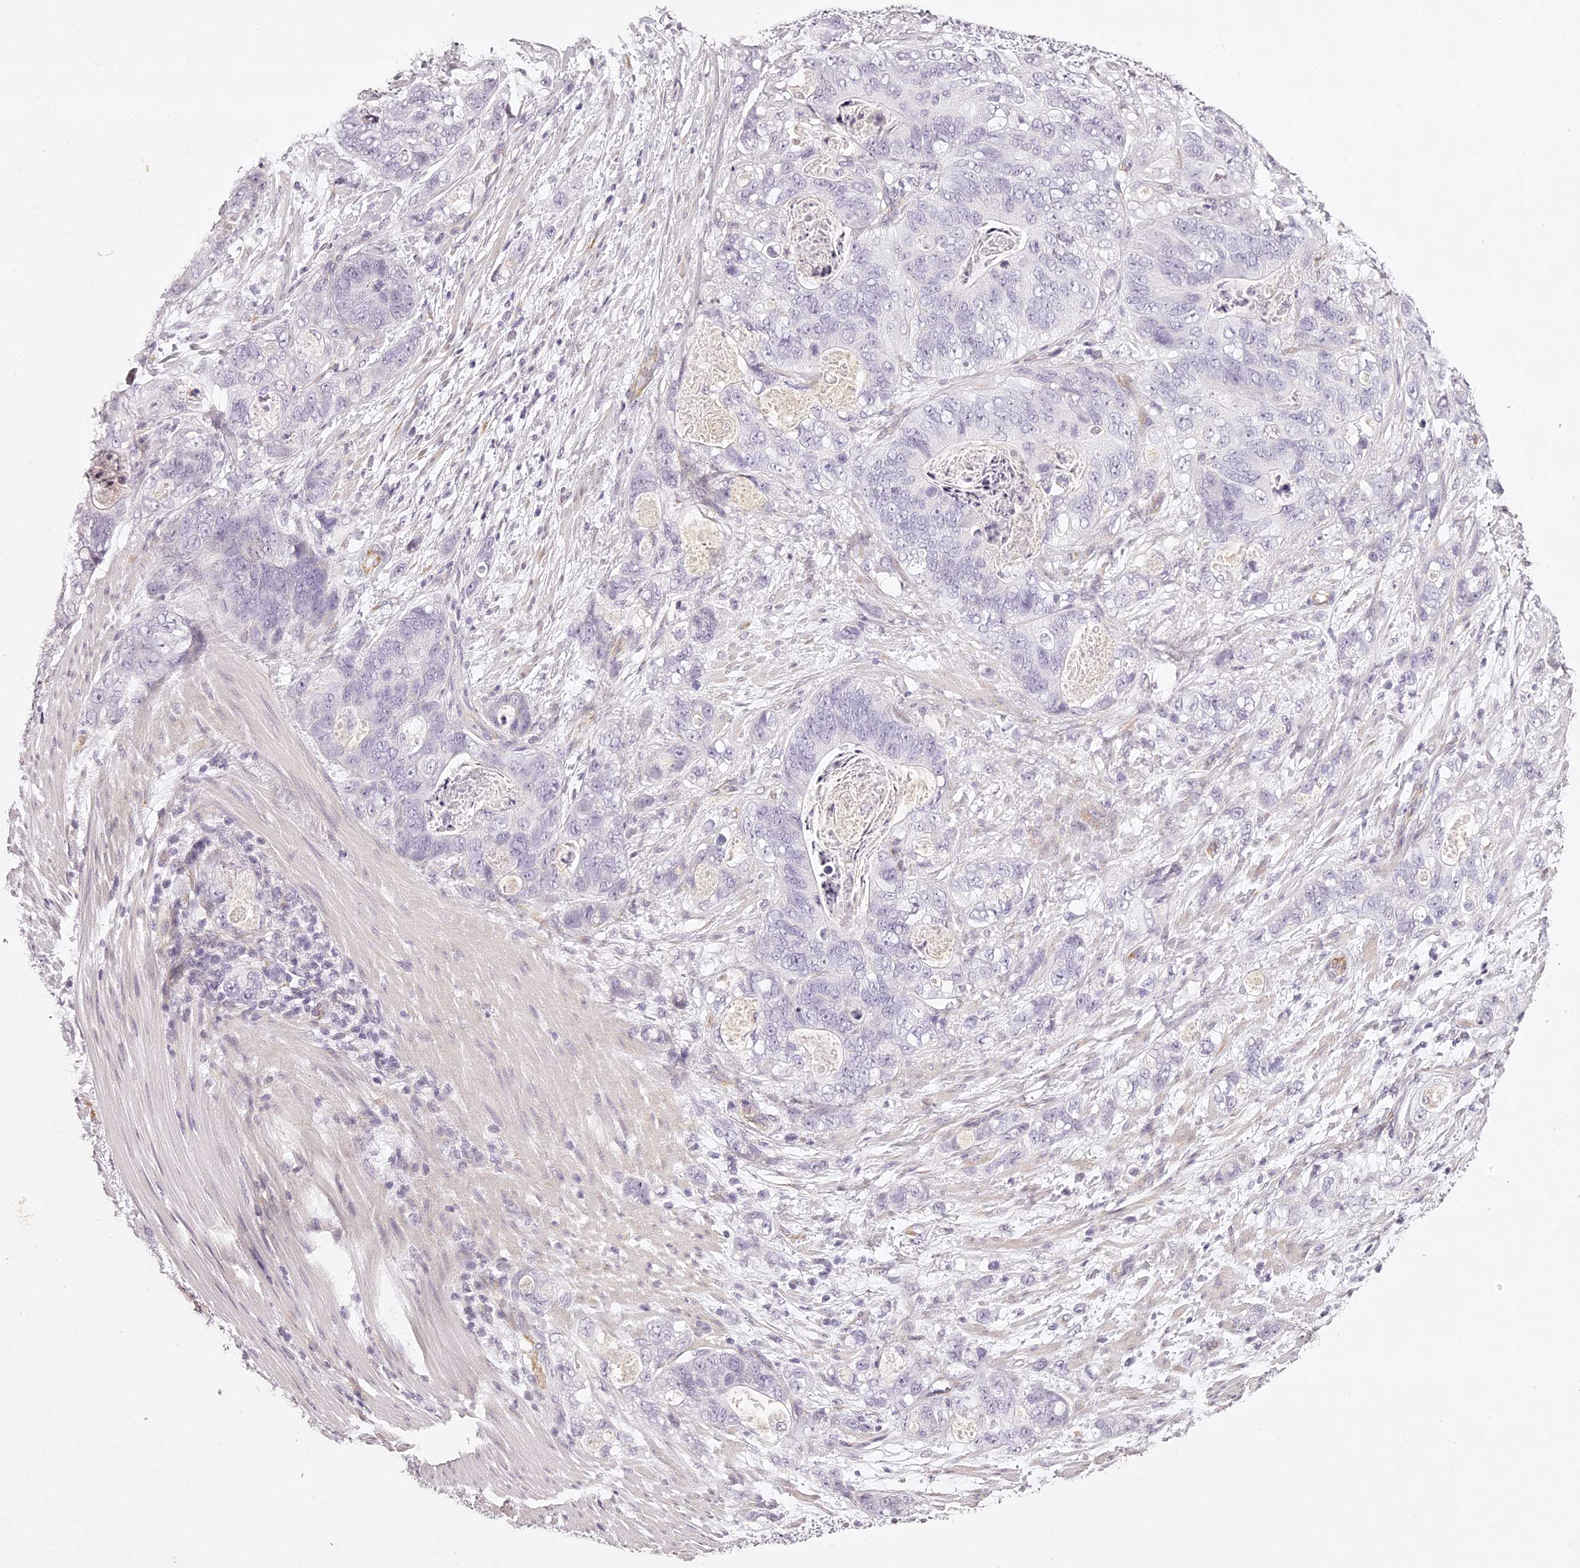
{"staining": {"intensity": "negative", "quantity": "none", "location": "none"}, "tissue": "stomach cancer", "cell_type": "Tumor cells", "image_type": "cancer", "snomed": [{"axis": "morphology", "description": "Normal tissue, NOS"}, {"axis": "morphology", "description": "Adenocarcinoma, NOS"}, {"axis": "topography", "description": "Stomach"}], "caption": "DAB (3,3'-diaminobenzidine) immunohistochemical staining of stomach cancer (adenocarcinoma) demonstrates no significant expression in tumor cells.", "gene": "ELAPOR1", "patient": {"sex": "female", "age": 89}}